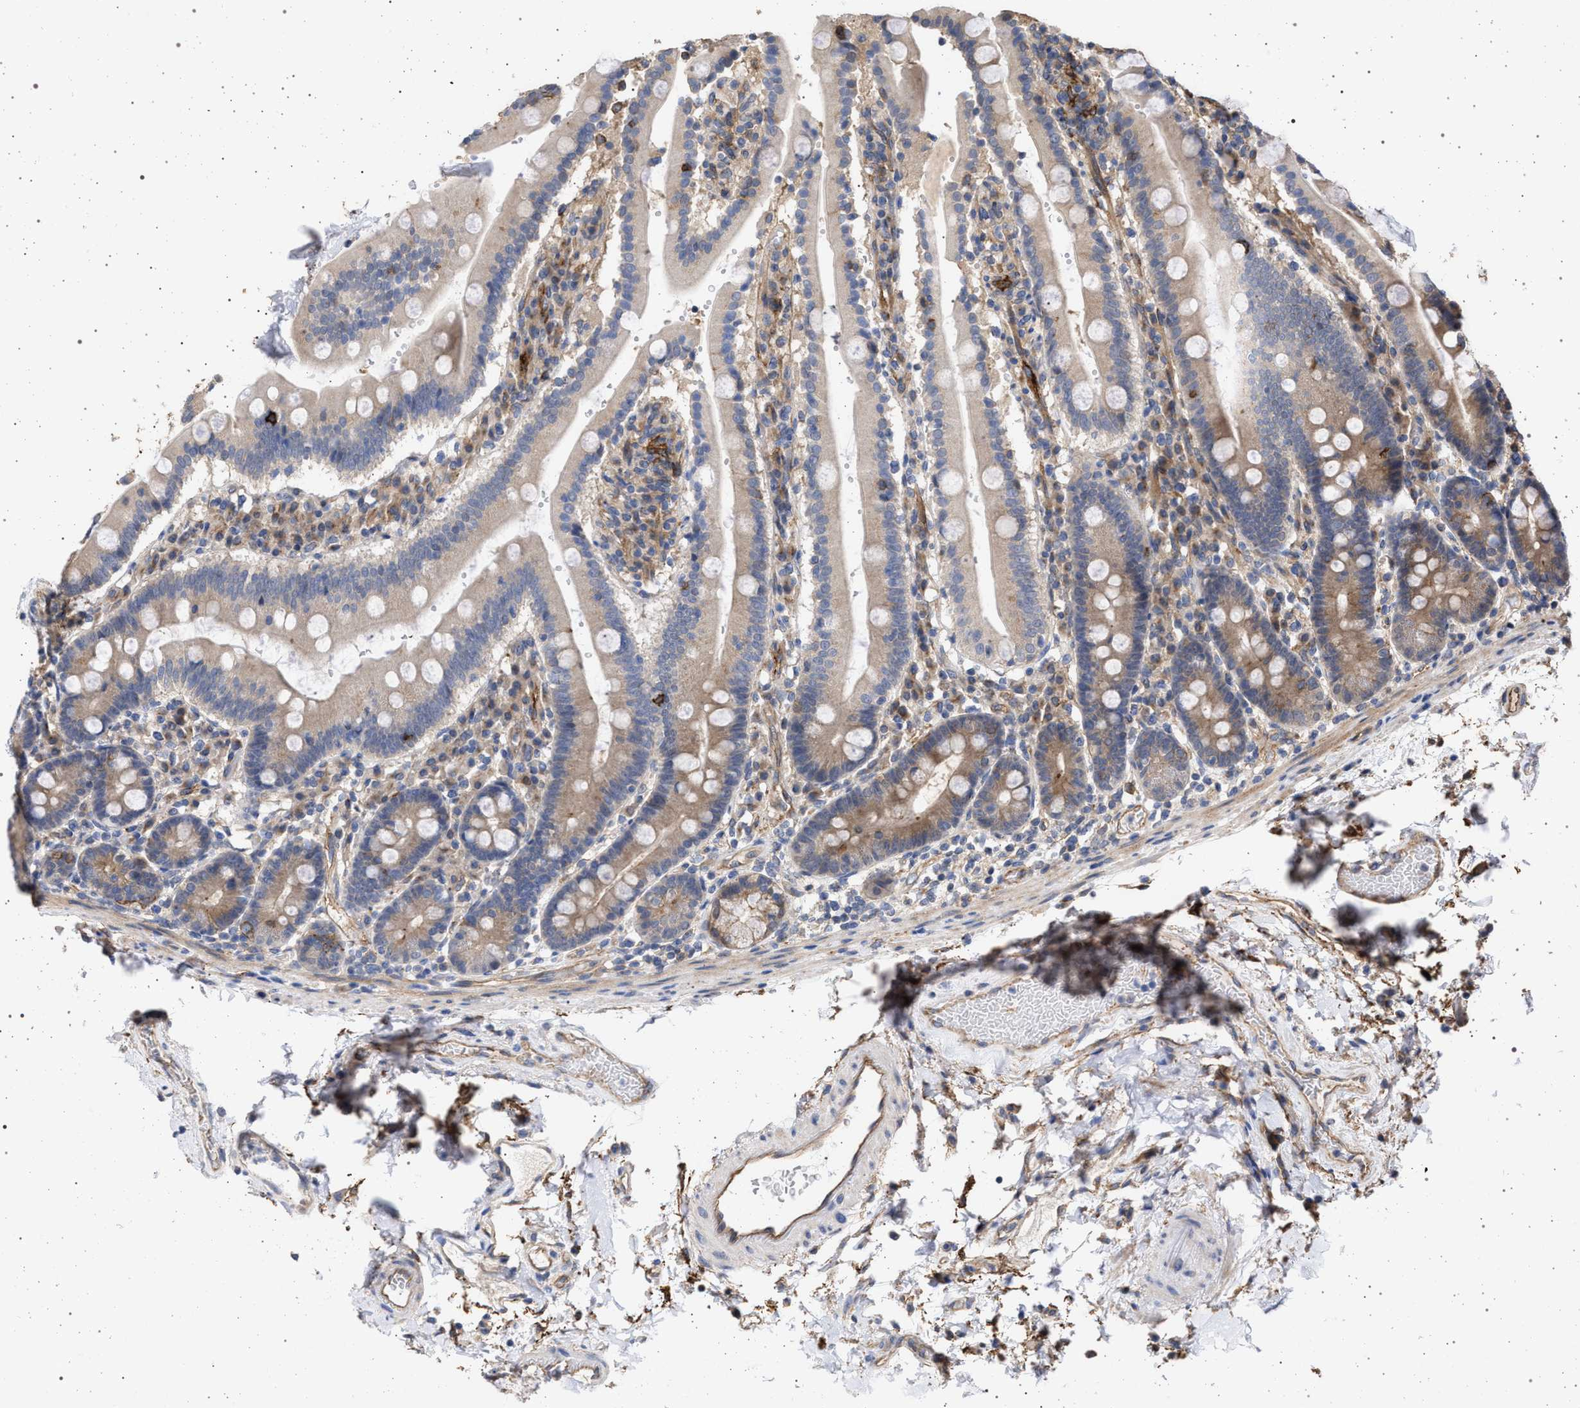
{"staining": {"intensity": "moderate", "quantity": "25%-75%", "location": "cytoplasmic/membranous"}, "tissue": "duodenum", "cell_type": "Glandular cells", "image_type": "normal", "snomed": [{"axis": "morphology", "description": "Normal tissue, NOS"}, {"axis": "topography", "description": "Small intestine, NOS"}], "caption": "IHC staining of normal duodenum, which demonstrates medium levels of moderate cytoplasmic/membranous positivity in approximately 25%-75% of glandular cells indicating moderate cytoplasmic/membranous protein positivity. The staining was performed using DAB (3,3'-diaminobenzidine) (brown) for protein detection and nuclei were counterstained in hematoxylin (blue).", "gene": "IFT20", "patient": {"sex": "female", "age": 71}}